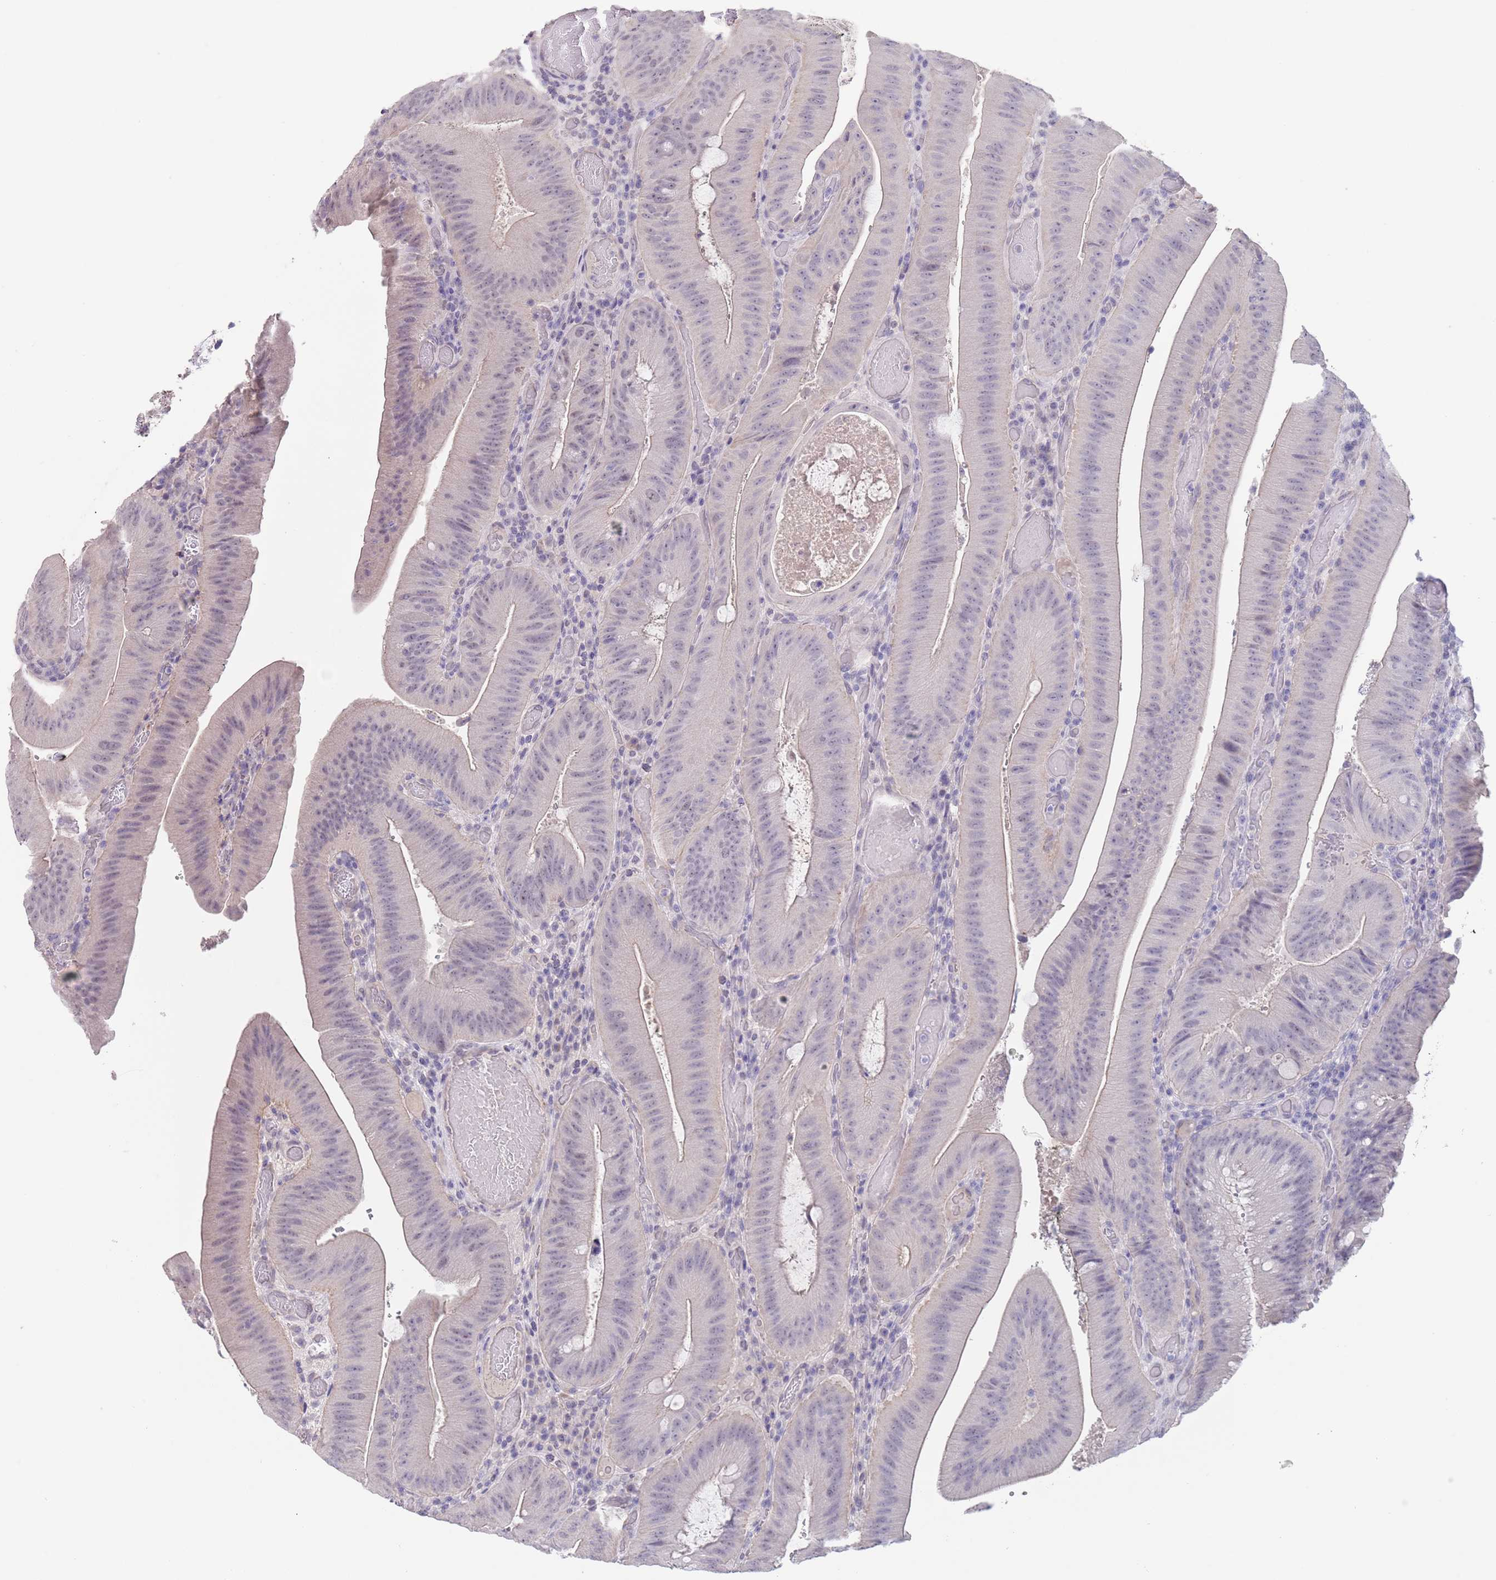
{"staining": {"intensity": "negative", "quantity": "none", "location": "none"}, "tissue": "colorectal cancer", "cell_type": "Tumor cells", "image_type": "cancer", "snomed": [{"axis": "morphology", "description": "Adenocarcinoma, NOS"}, {"axis": "topography", "description": "Colon"}], "caption": "Immunohistochemistry micrograph of colorectal cancer stained for a protein (brown), which demonstrates no expression in tumor cells.", "gene": "RNF169", "patient": {"sex": "female", "age": 43}}